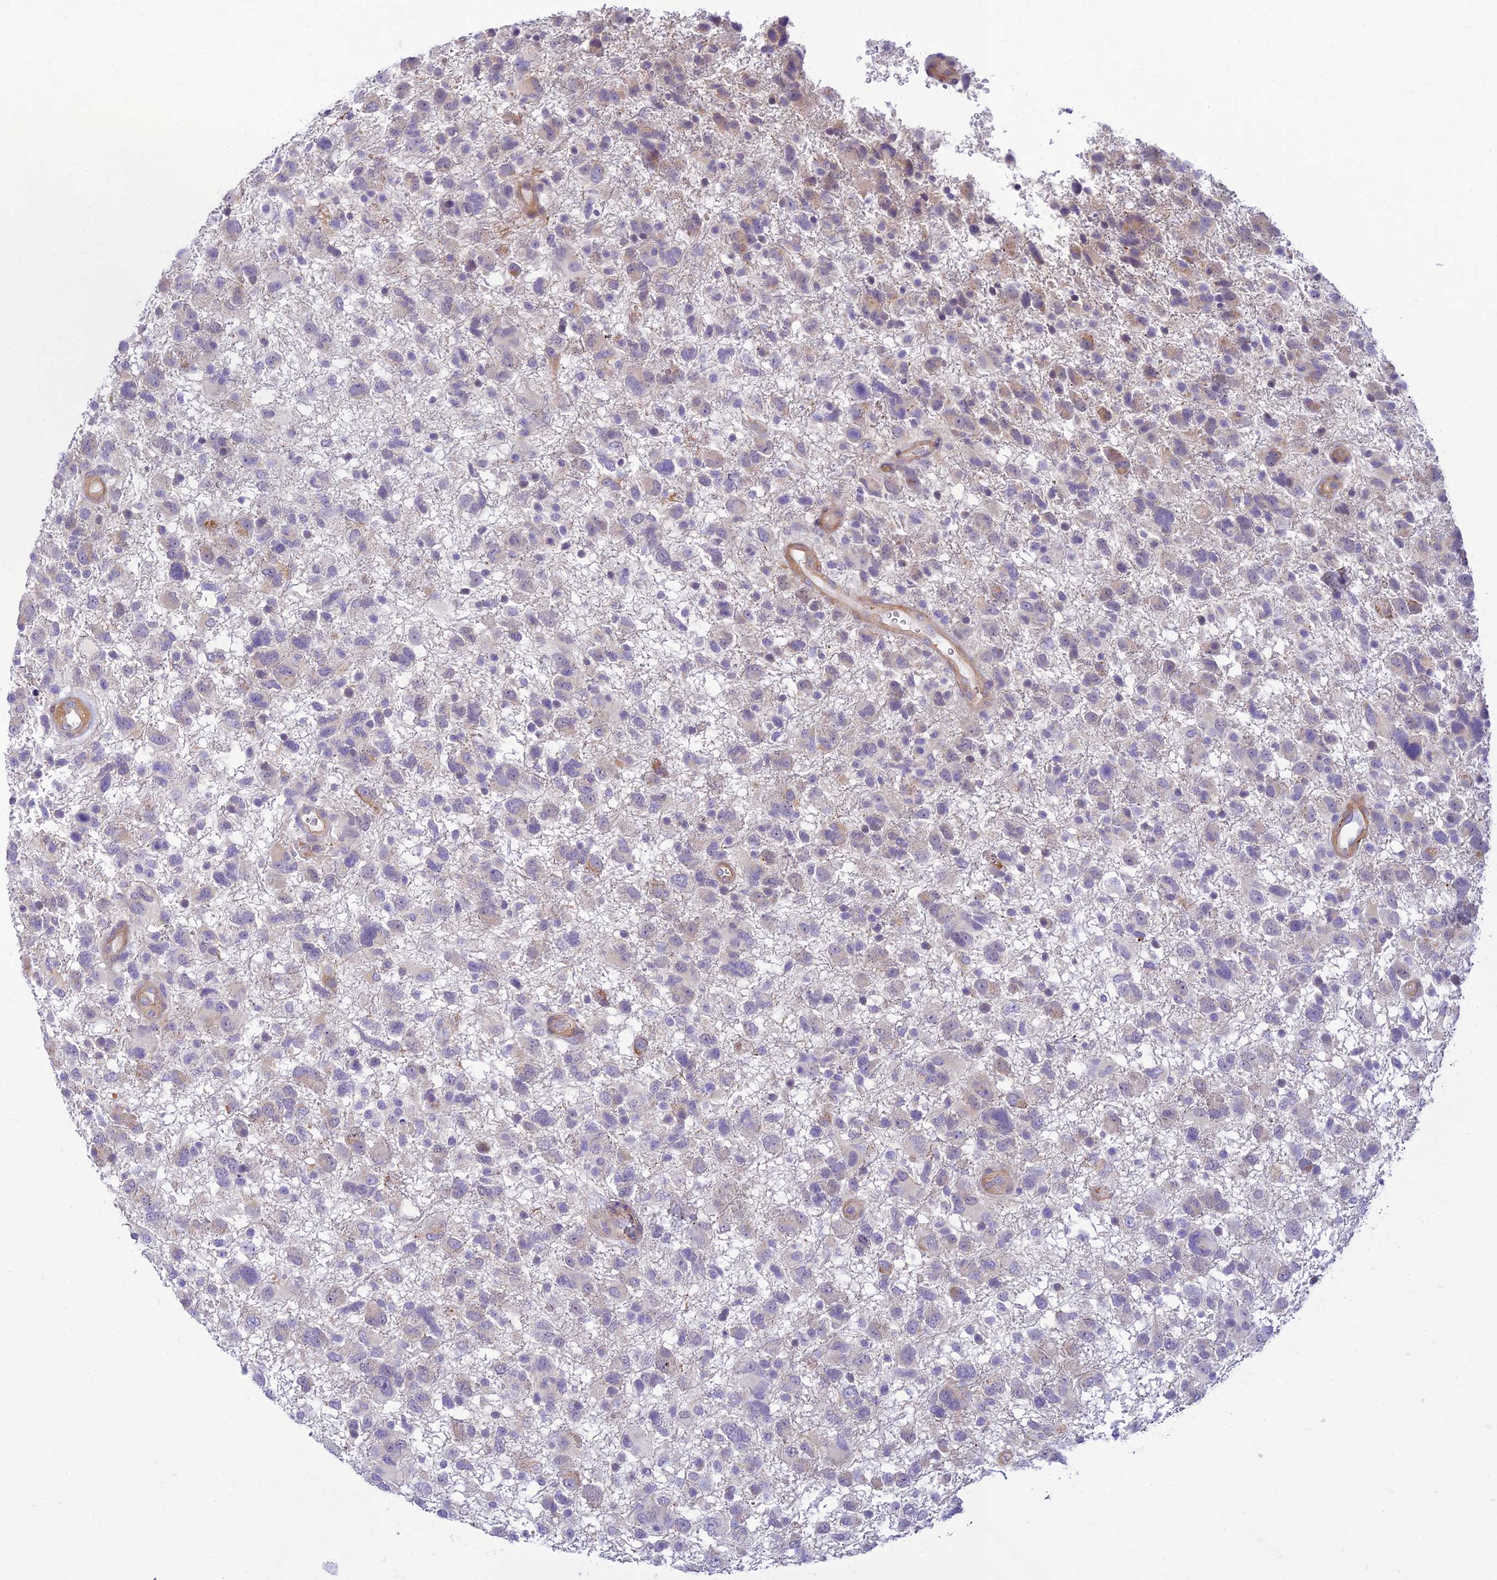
{"staining": {"intensity": "weak", "quantity": "<25%", "location": "cytoplasmic/membranous"}, "tissue": "glioma", "cell_type": "Tumor cells", "image_type": "cancer", "snomed": [{"axis": "morphology", "description": "Glioma, malignant, High grade"}, {"axis": "topography", "description": "Brain"}], "caption": "There is no significant positivity in tumor cells of glioma. Nuclei are stained in blue.", "gene": "FBXW4", "patient": {"sex": "male", "age": 61}}